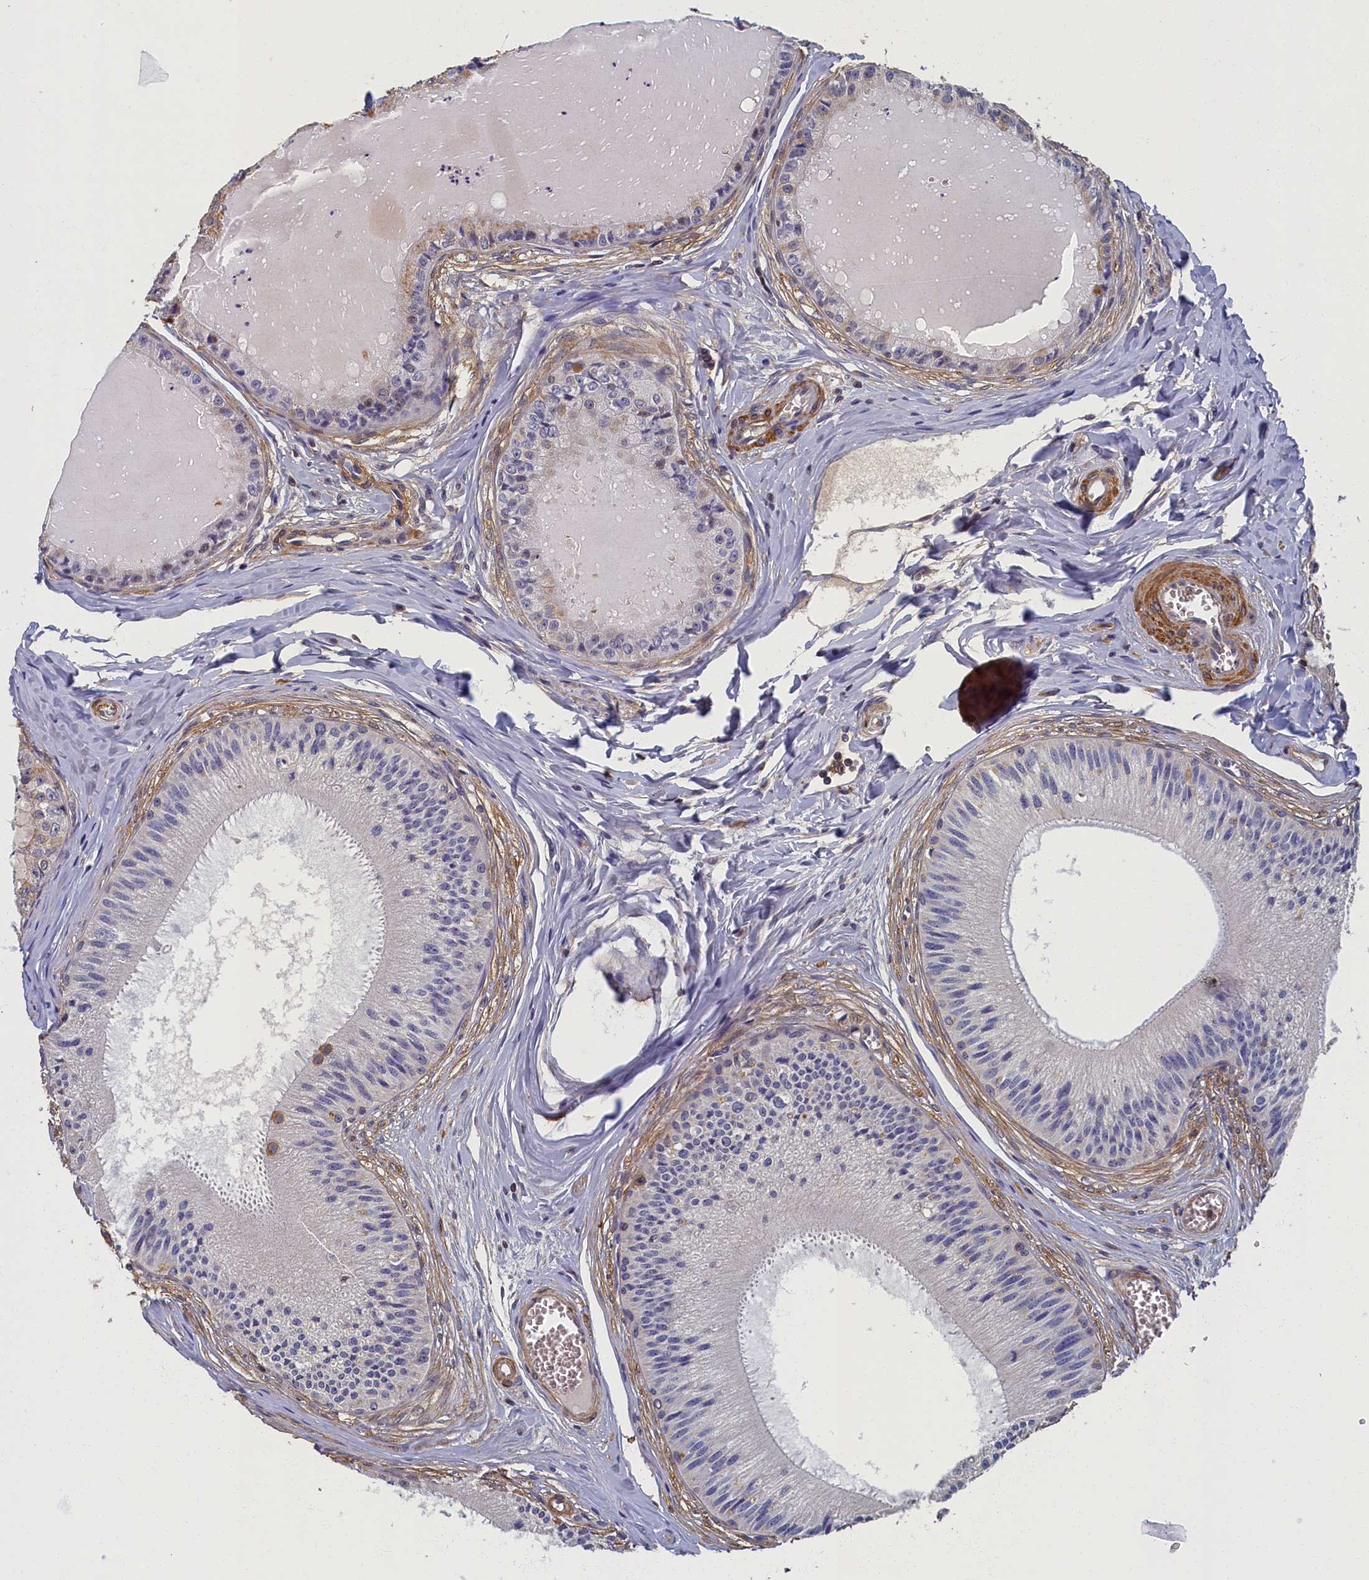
{"staining": {"intensity": "moderate", "quantity": "<25%", "location": "cytoplasmic/membranous"}, "tissue": "epididymis", "cell_type": "Glandular cells", "image_type": "normal", "snomed": [{"axis": "morphology", "description": "Normal tissue, NOS"}, {"axis": "topography", "description": "Epididymis"}], "caption": "Immunohistochemistry (DAB (3,3'-diaminobenzidine)) staining of unremarkable epididymis reveals moderate cytoplasmic/membranous protein staining in approximately <25% of glandular cells.", "gene": "TBCB", "patient": {"sex": "male", "age": 31}}